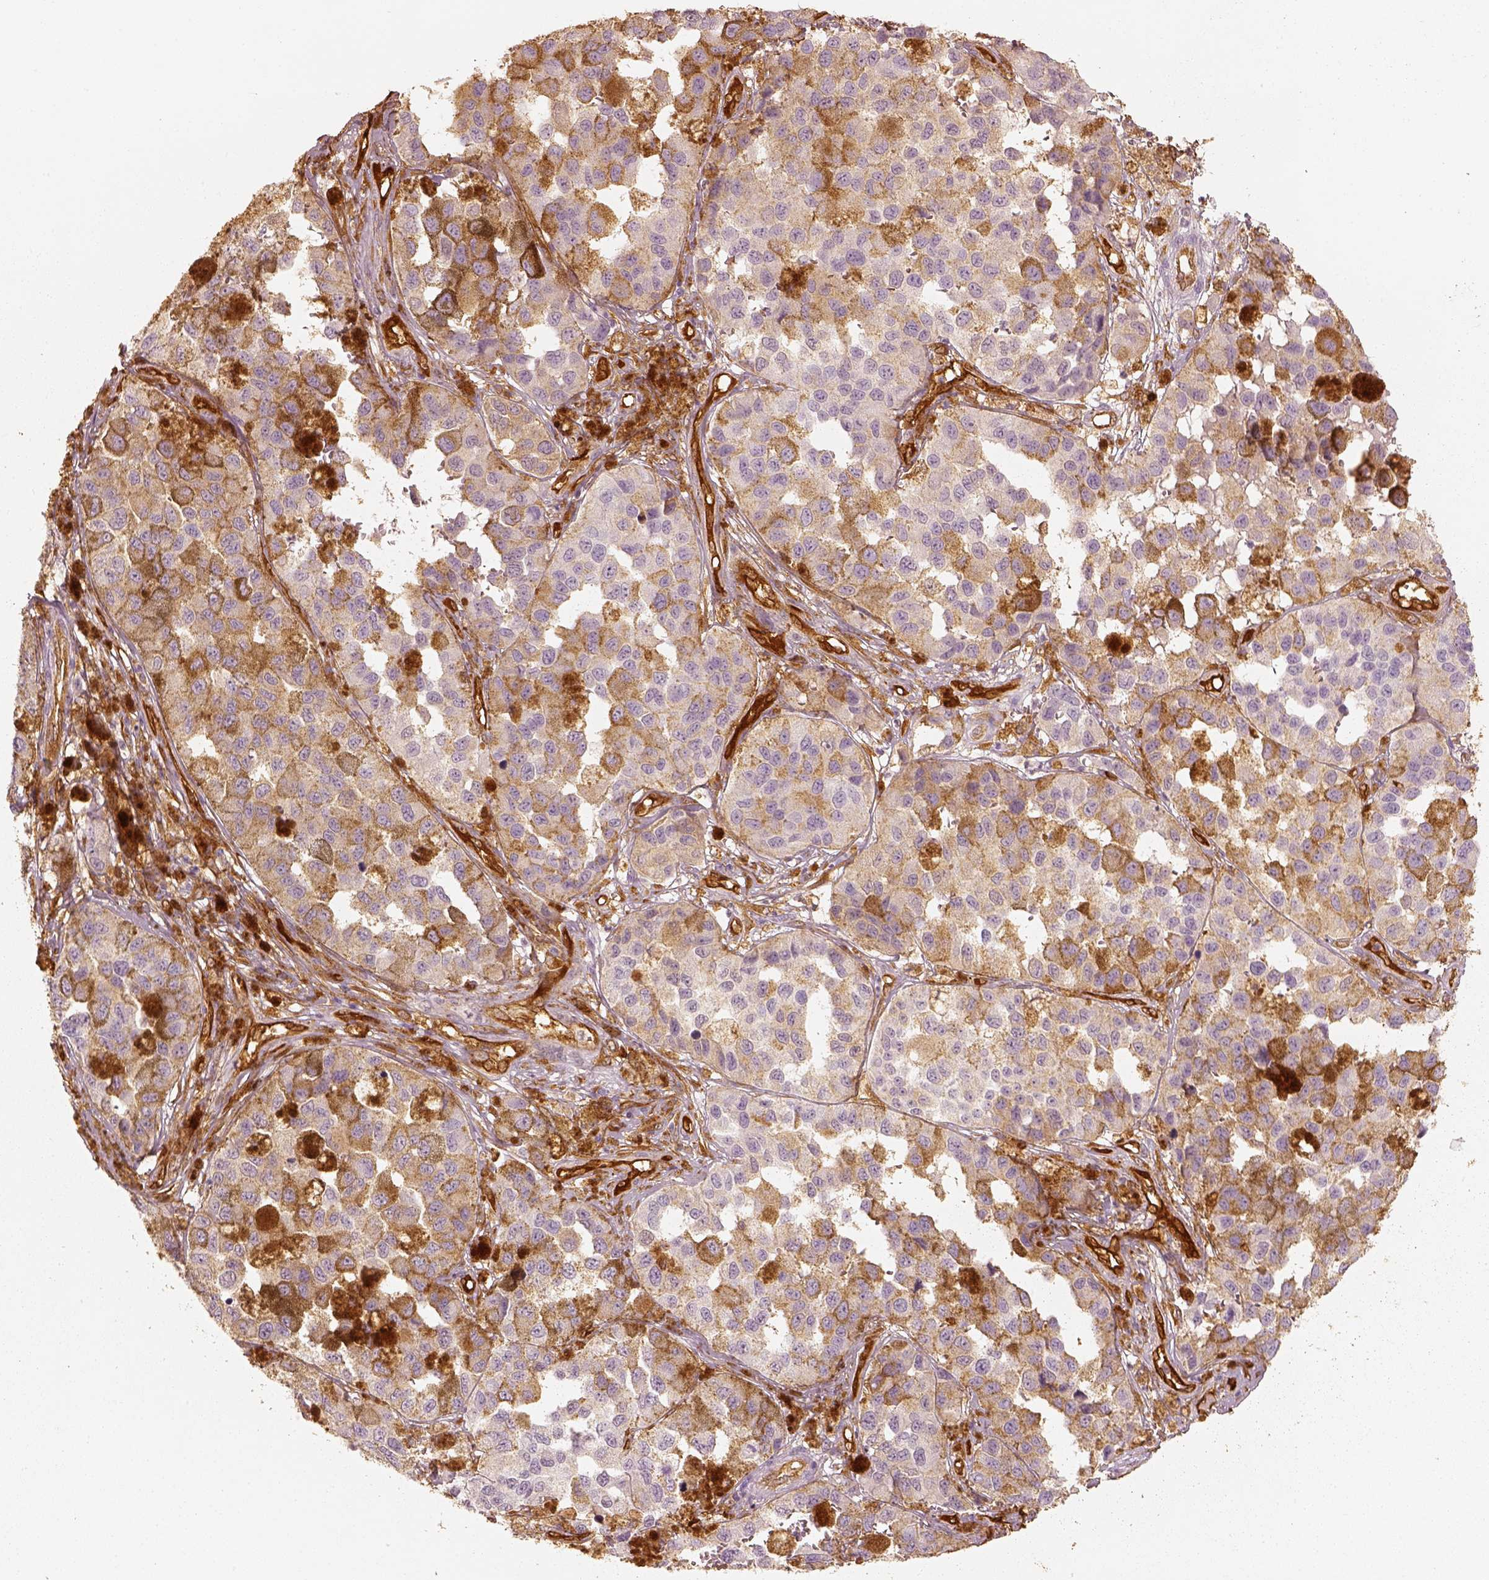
{"staining": {"intensity": "negative", "quantity": "none", "location": "none"}, "tissue": "melanoma", "cell_type": "Tumor cells", "image_type": "cancer", "snomed": [{"axis": "morphology", "description": "Malignant melanoma, NOS"}, {"axis": "topography", "description": "Skin"}], "caption": "The histopathology image displays no staining of tumor cells in melanoma. Nuclei are stained in blue.", "gene": "FSCN1", "patient": {"sex": "female", "age": 58}}